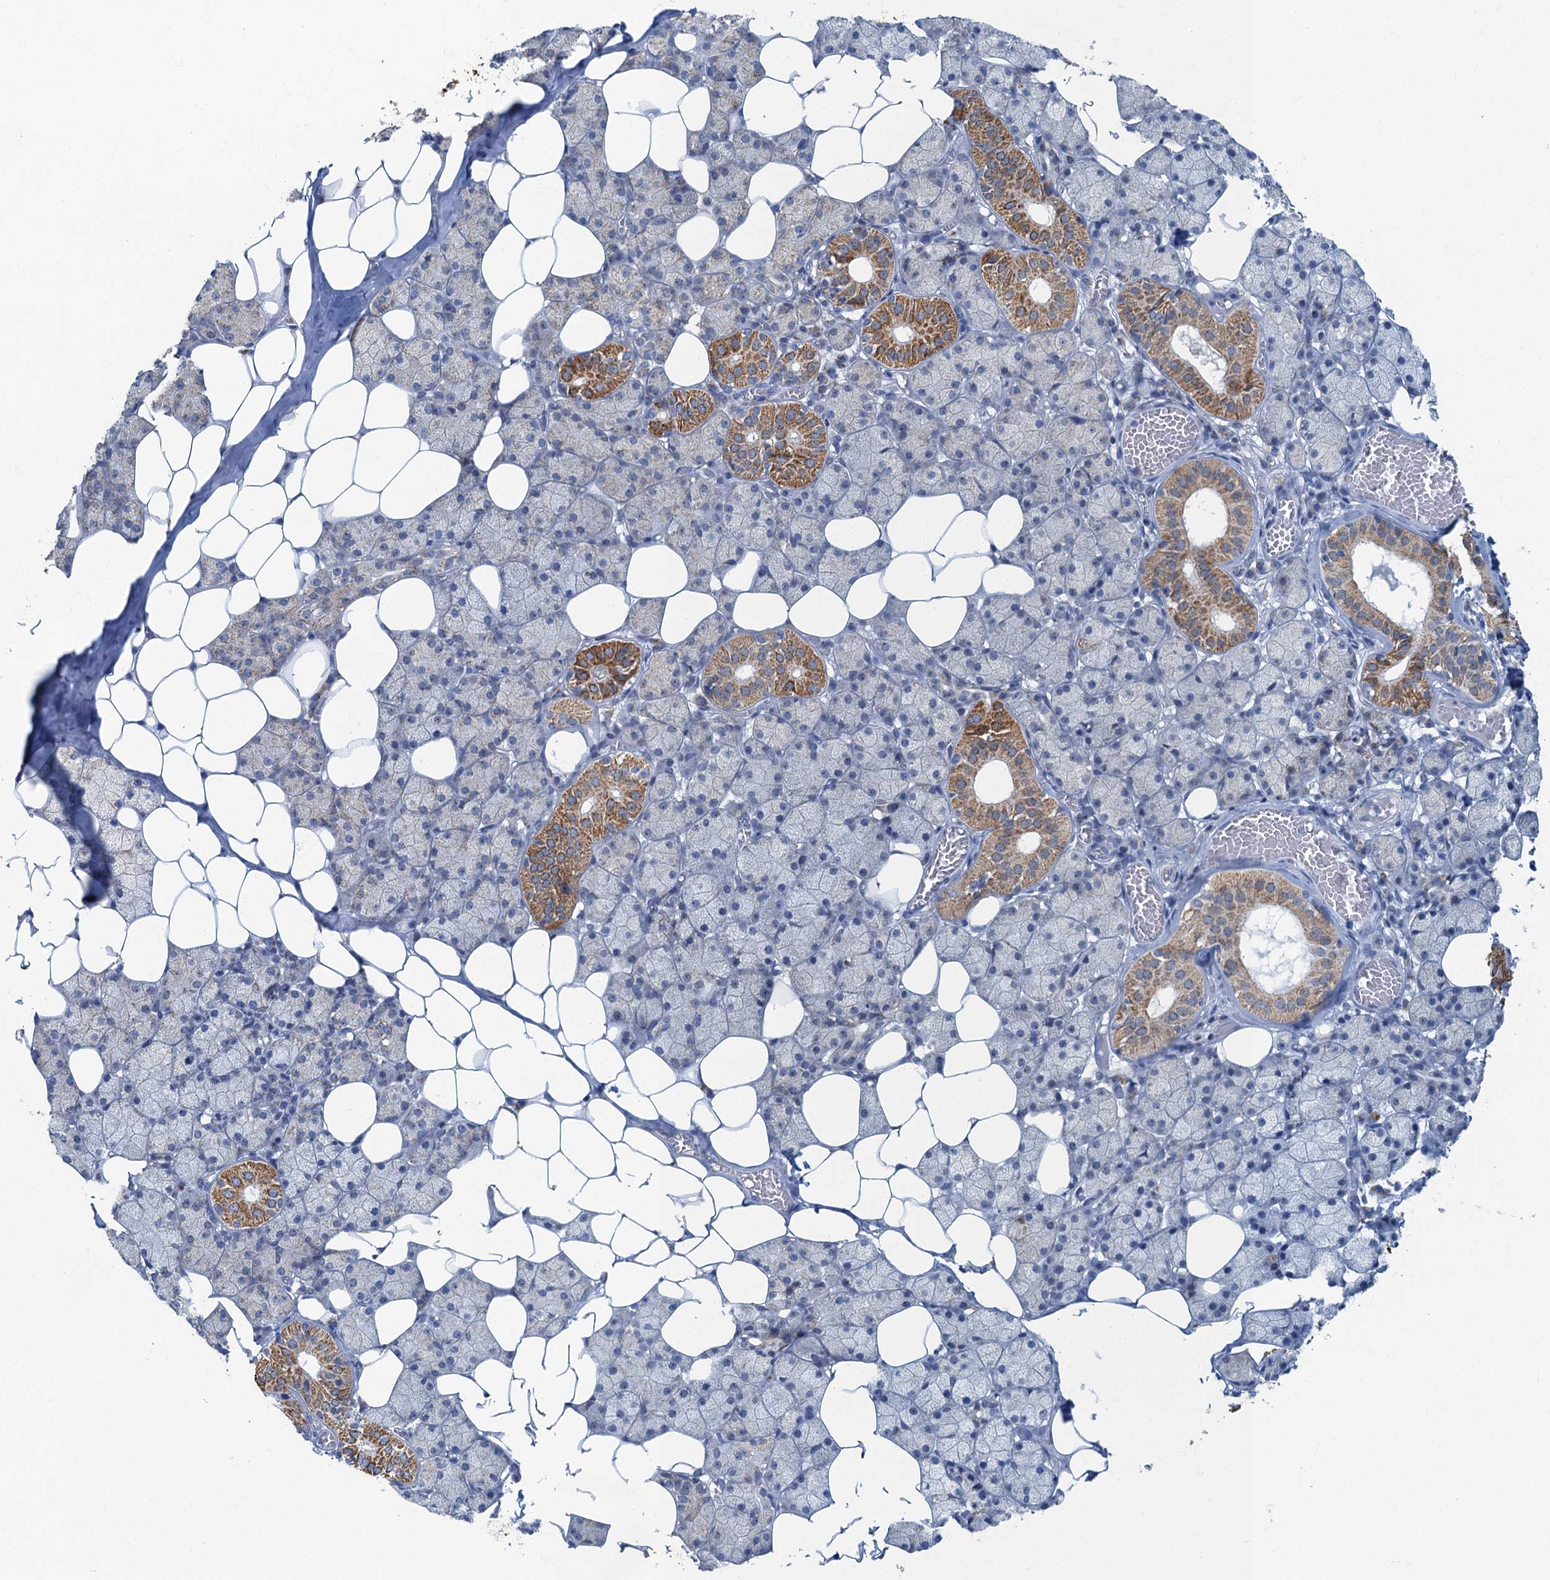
{"staining": {"intensity": "moderate", "quantity": "<25%", "location": "cytoplasmic/membranous"}, "tissue": "salivary gland", "cell_type": "Glandular cells", "image_type": "normal", "snomed": [{"axis": "morphology", "description": "Normal tissue, NOS"}, {"axis": "topography", "description": "Salivary gland"}], "caption": "This is a micrograph of immunohistochemistry (IHC) staining of benign salivary gland, which shows moderate staining in the cytoplasmic/membranous of glandular cells.", "gene": "RAD9B", "patient": {"sex": "female", "age": 33}}